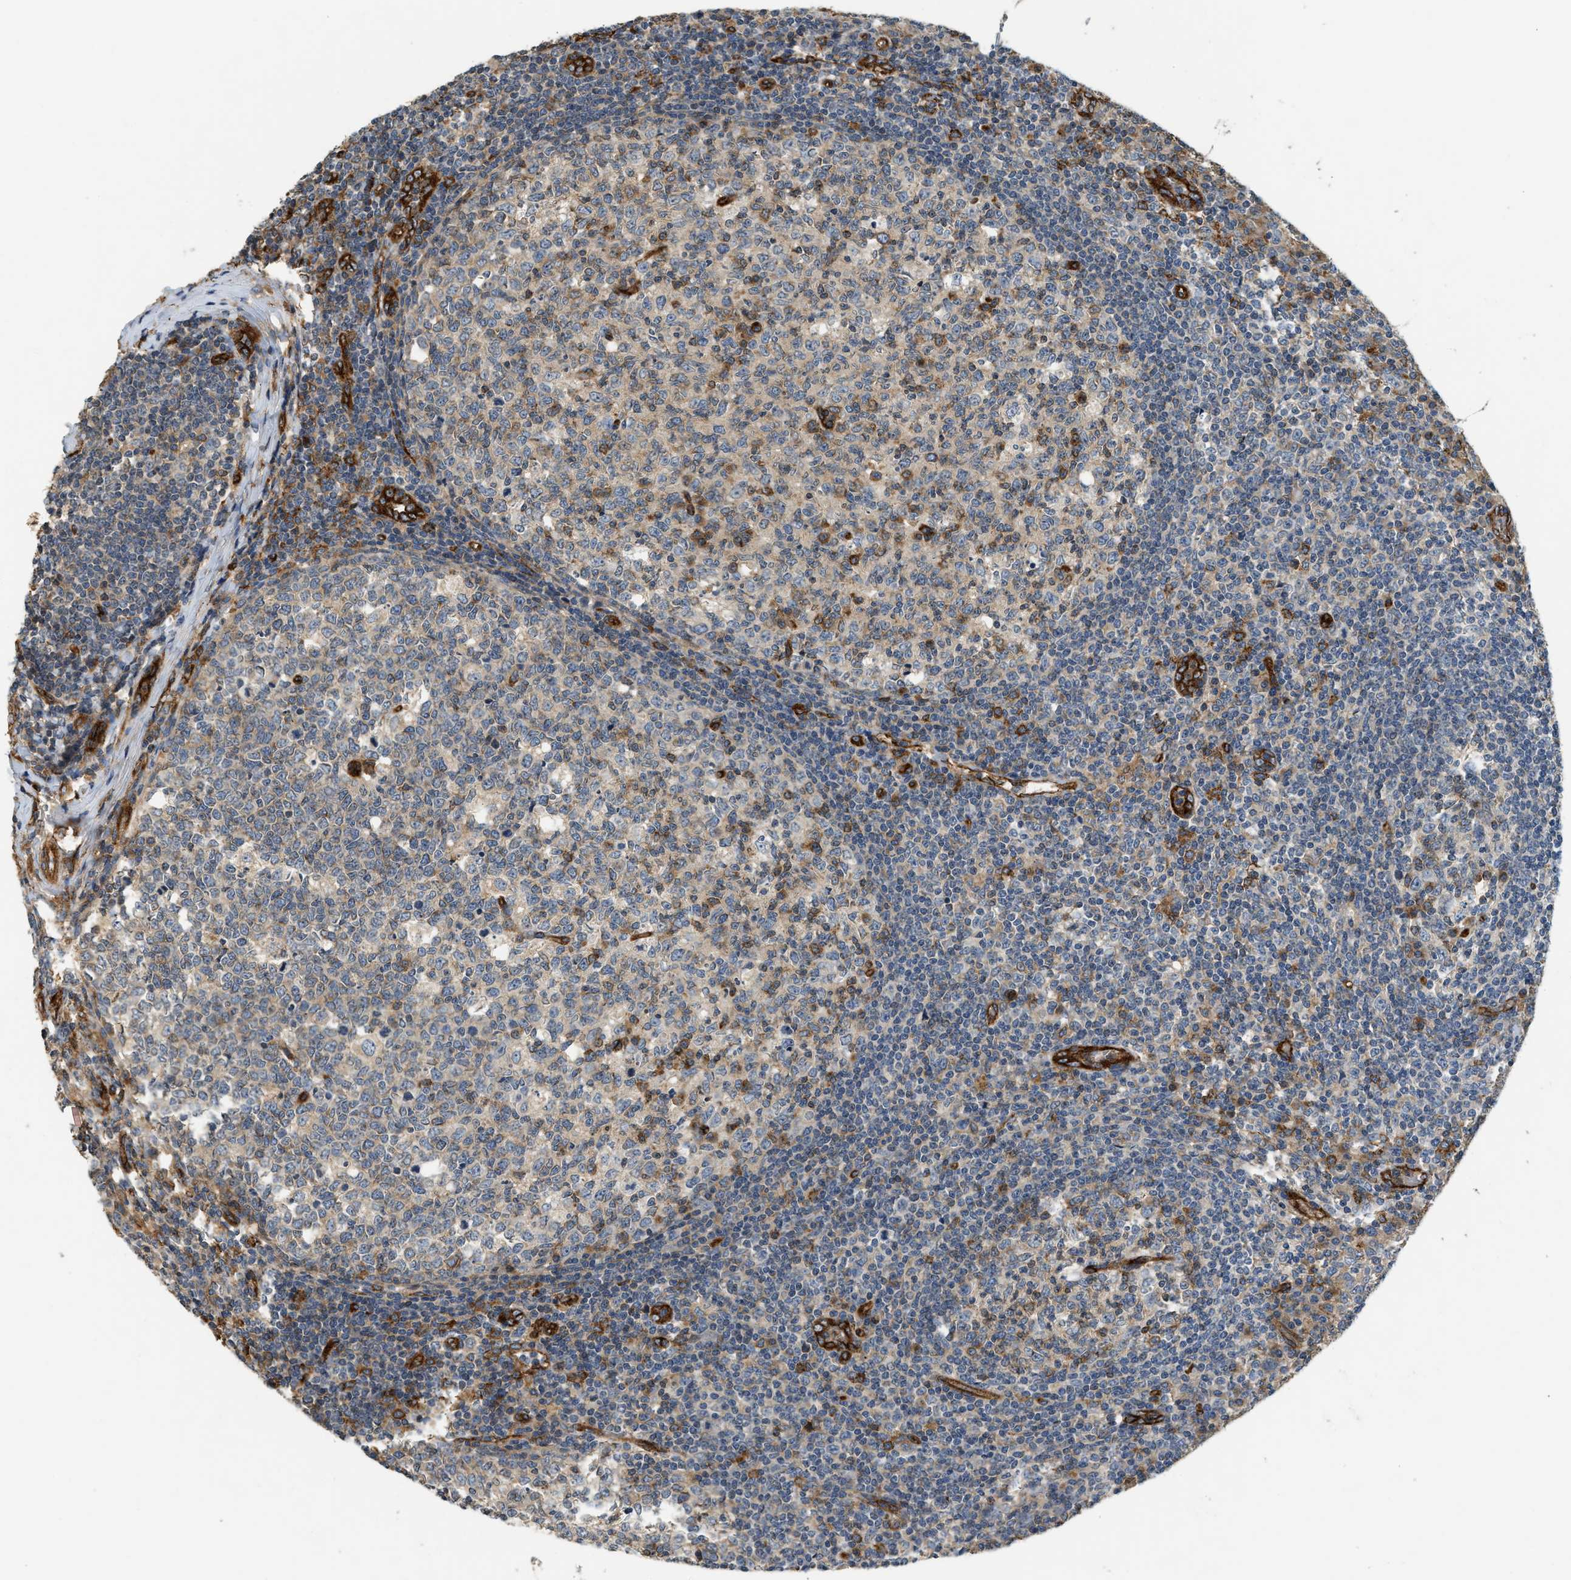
{"staining": {"intensity": "moderate", "quantity": "25%-75%", "location": "cytoplasmic/membranous"}, "tissue": "tonsil", "cell_type": "Germinal center cells", "image_type": "normal", "snomed": [{"axis": "morphology", "description": "Normal tissue, NOS"}, {"axis": "topography", "description": "Tonsil"}], "caption": "DAB (3,3'-diaminobenzidine) immunohistochemical staining of benign tonsil exhibits moderate cytoplasmic/membranous protein staining in about 25%-75% of germinal center cells.", "gene": "HIP1", "patient": {"sex": "female", "age": 19}}